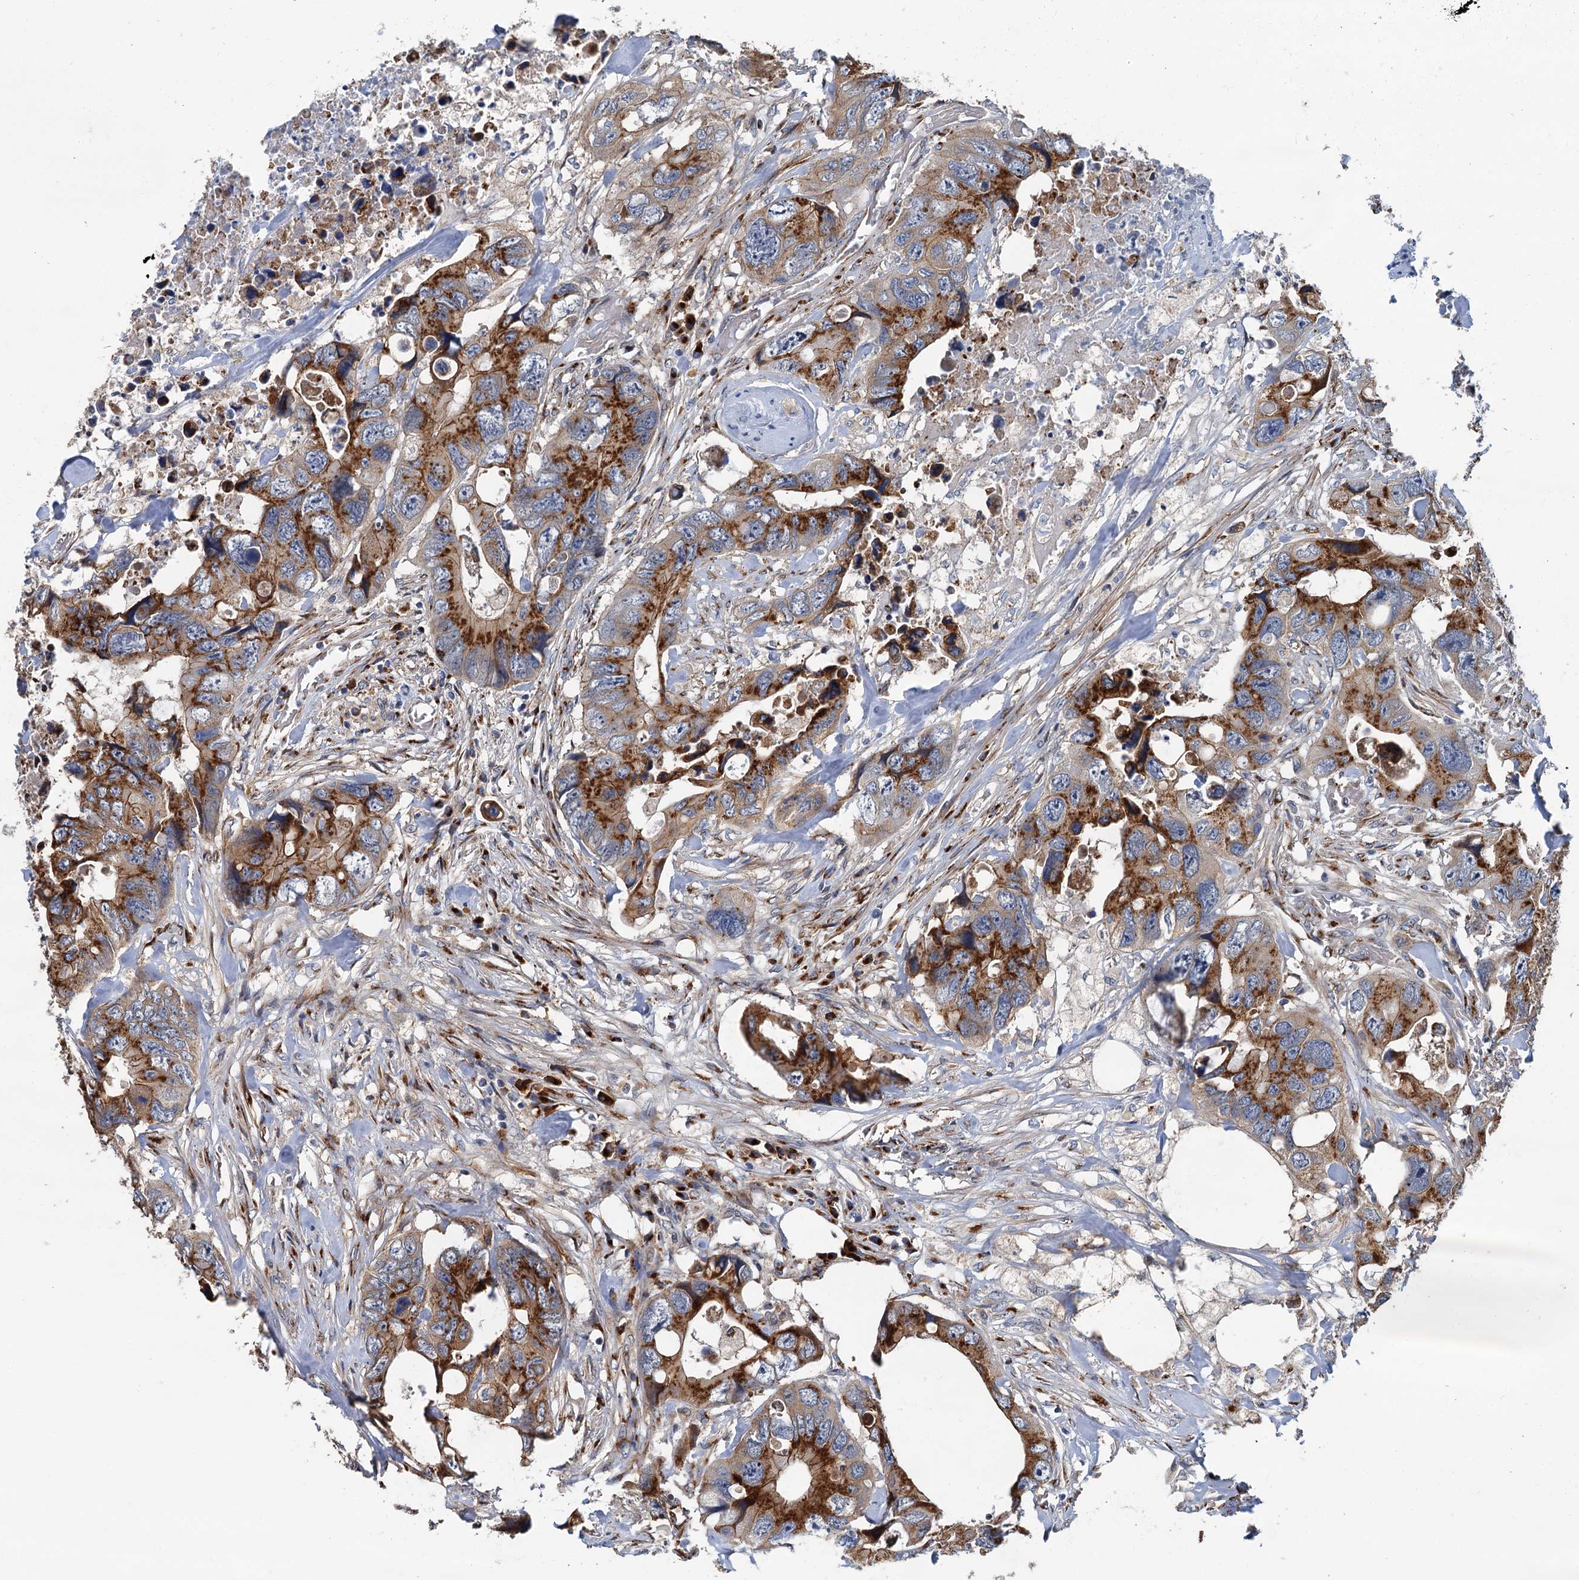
{"staining": {"intensity": "strong", "quantity": ">75%", "location": "cytoplasmic/membranous"}, "tissue": "colorectal cancer", "cell_type": "Tumor cells", "image_type": "cancer", "snomed": [{"axis": "morphology", "description": "Adenocarcinoma, NOS"}, {"axis": "topography", "description": "Rectum"}], "caption": "Colorectal cancer (adenocarcinoma) was stained to show a protein in brown. There is high levels of strong cytoplasmic/membranous expression in about >75% of tumor cells. (DAB IHC with brightfield microscopy, high magnification).", "gene": "BET1L", "patient": {"sex": "male", "age": 57}}